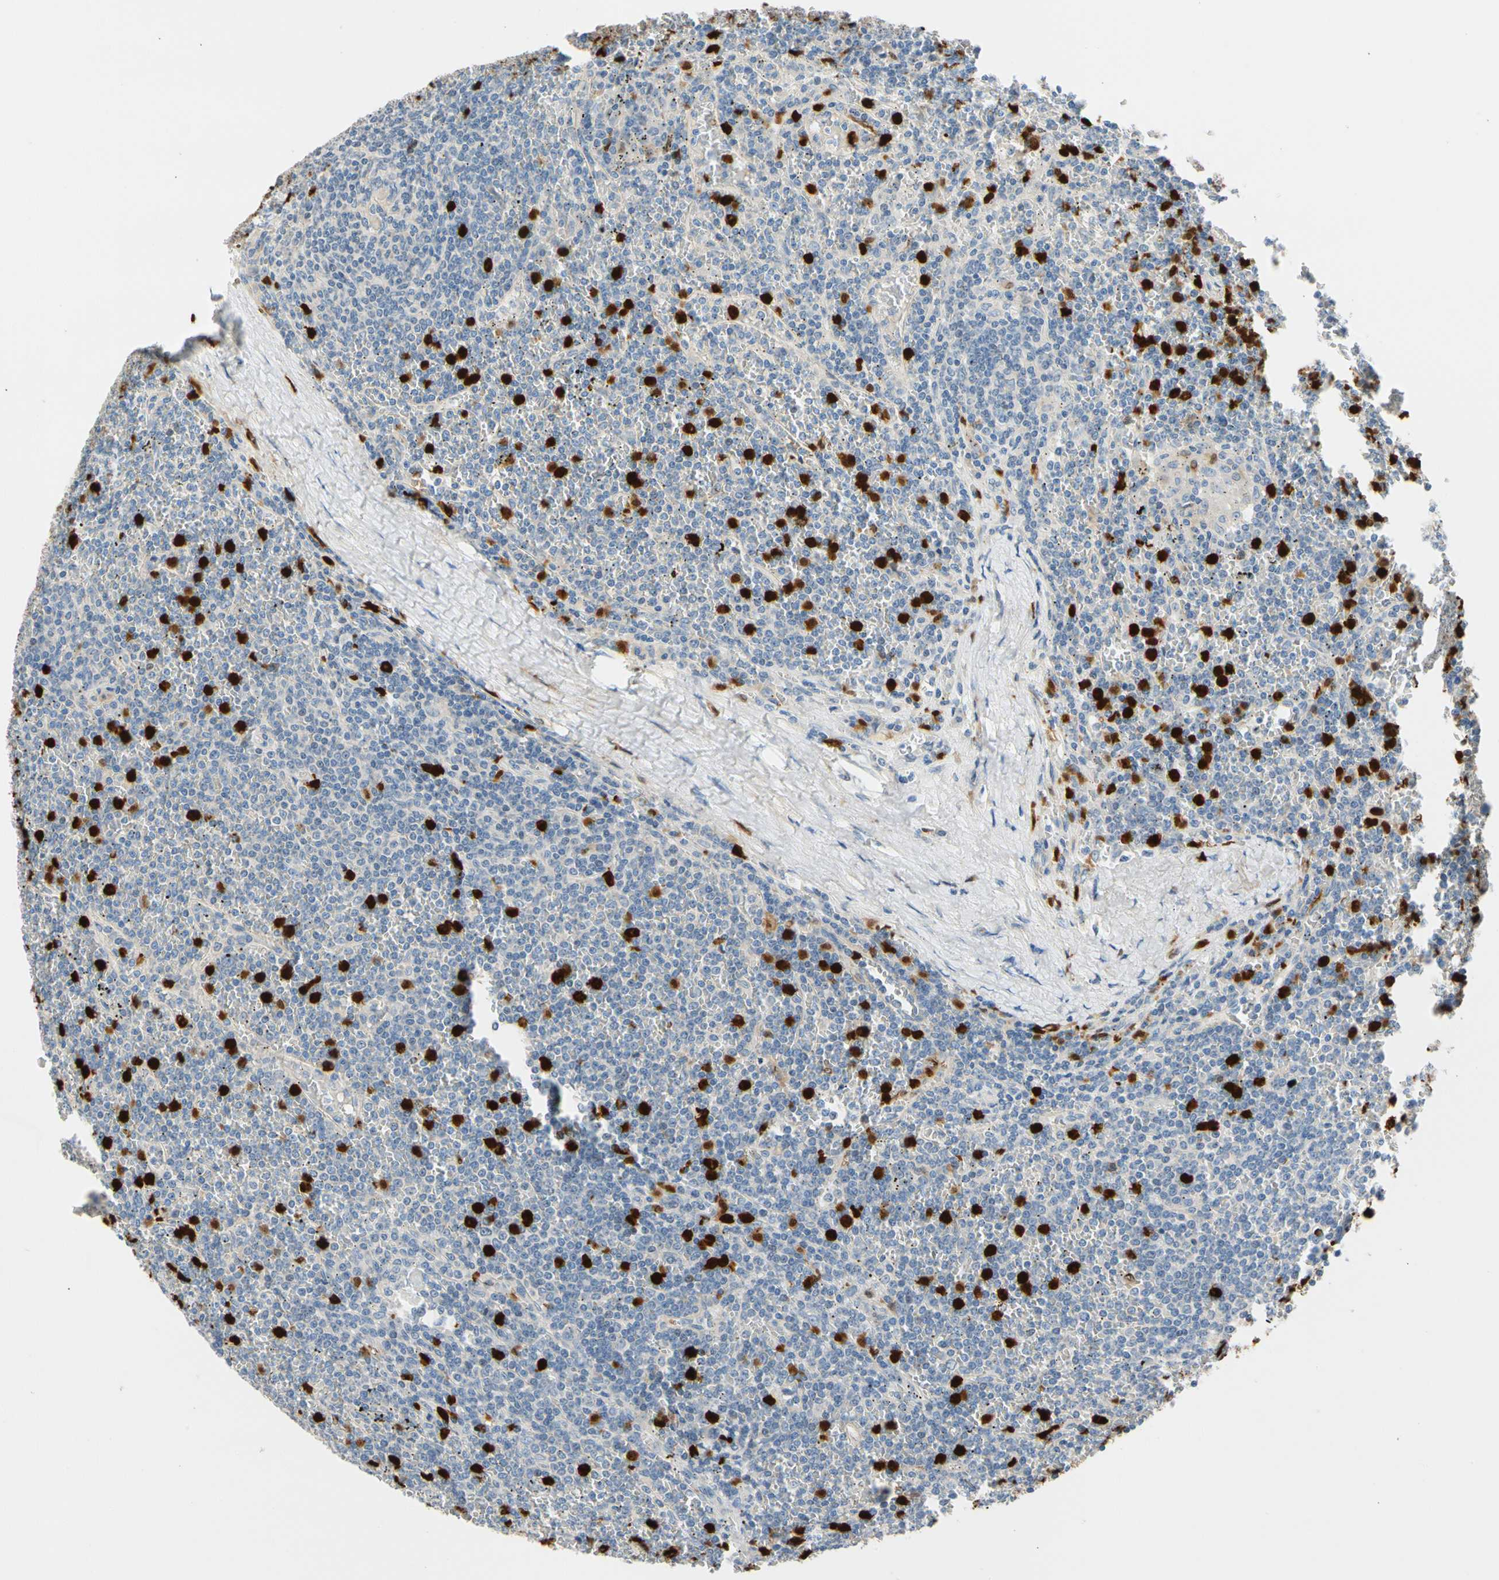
{"staining": {"intensity": "negative", "quantity": "none", "location": "none"}, "tissue": "lymphoma", "cell_type": "Tumor cells", "image_type": "cancer", "snomed": [{"axis": "morphology", "description": "Malignant lymphoma, non-Hodgkin's type, Low grade"}, {"axis": "topography", "description": "Spleen"}], "caption": "High magnification brightfield microscopy of lymphoma stained with DAB (brown) and counterstained with hematoxylin (blue): tumor cells show no significant staining.", "gene": "TRAF5", "patient": {"sex": "female", "age": 19}}